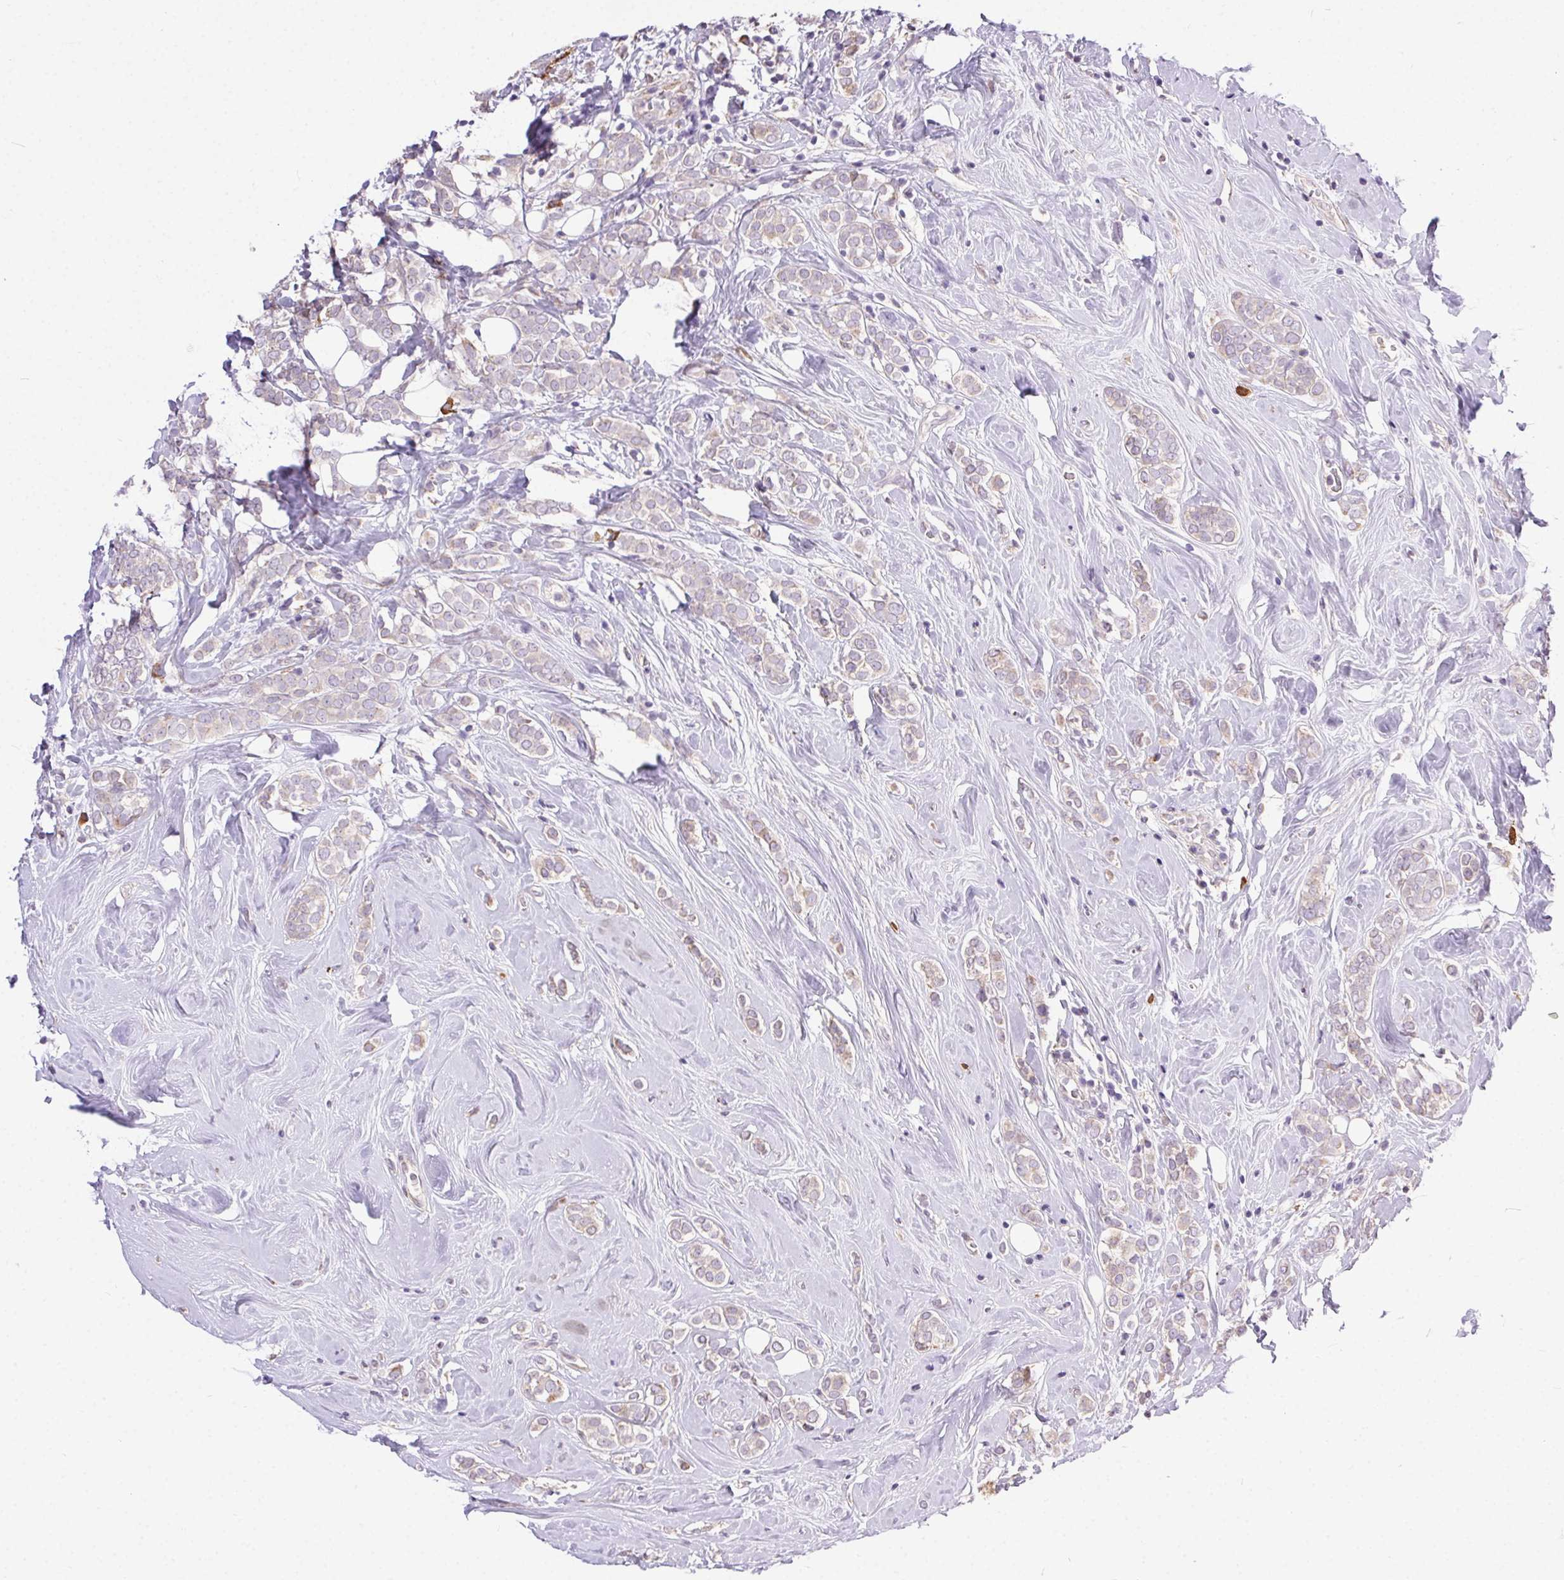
{"staining": {"intensity": "negative", "quantity": "none", "location": "none"}, "tissue": "breast cancer", "cell_type": "Tumor cells", "image_type": "cancer", "snomed": [{"axis": "morphology", "description": "Lobular carcinoma"}, {"axis": "topography", "description": "Breast"}], "caption": "There is no significant expression in tumor cells of breast lobular carcinoma. (DAB IHC, high magnification).", "gene": "SNX31", "patient": {"sex": "female", "age": 49}}